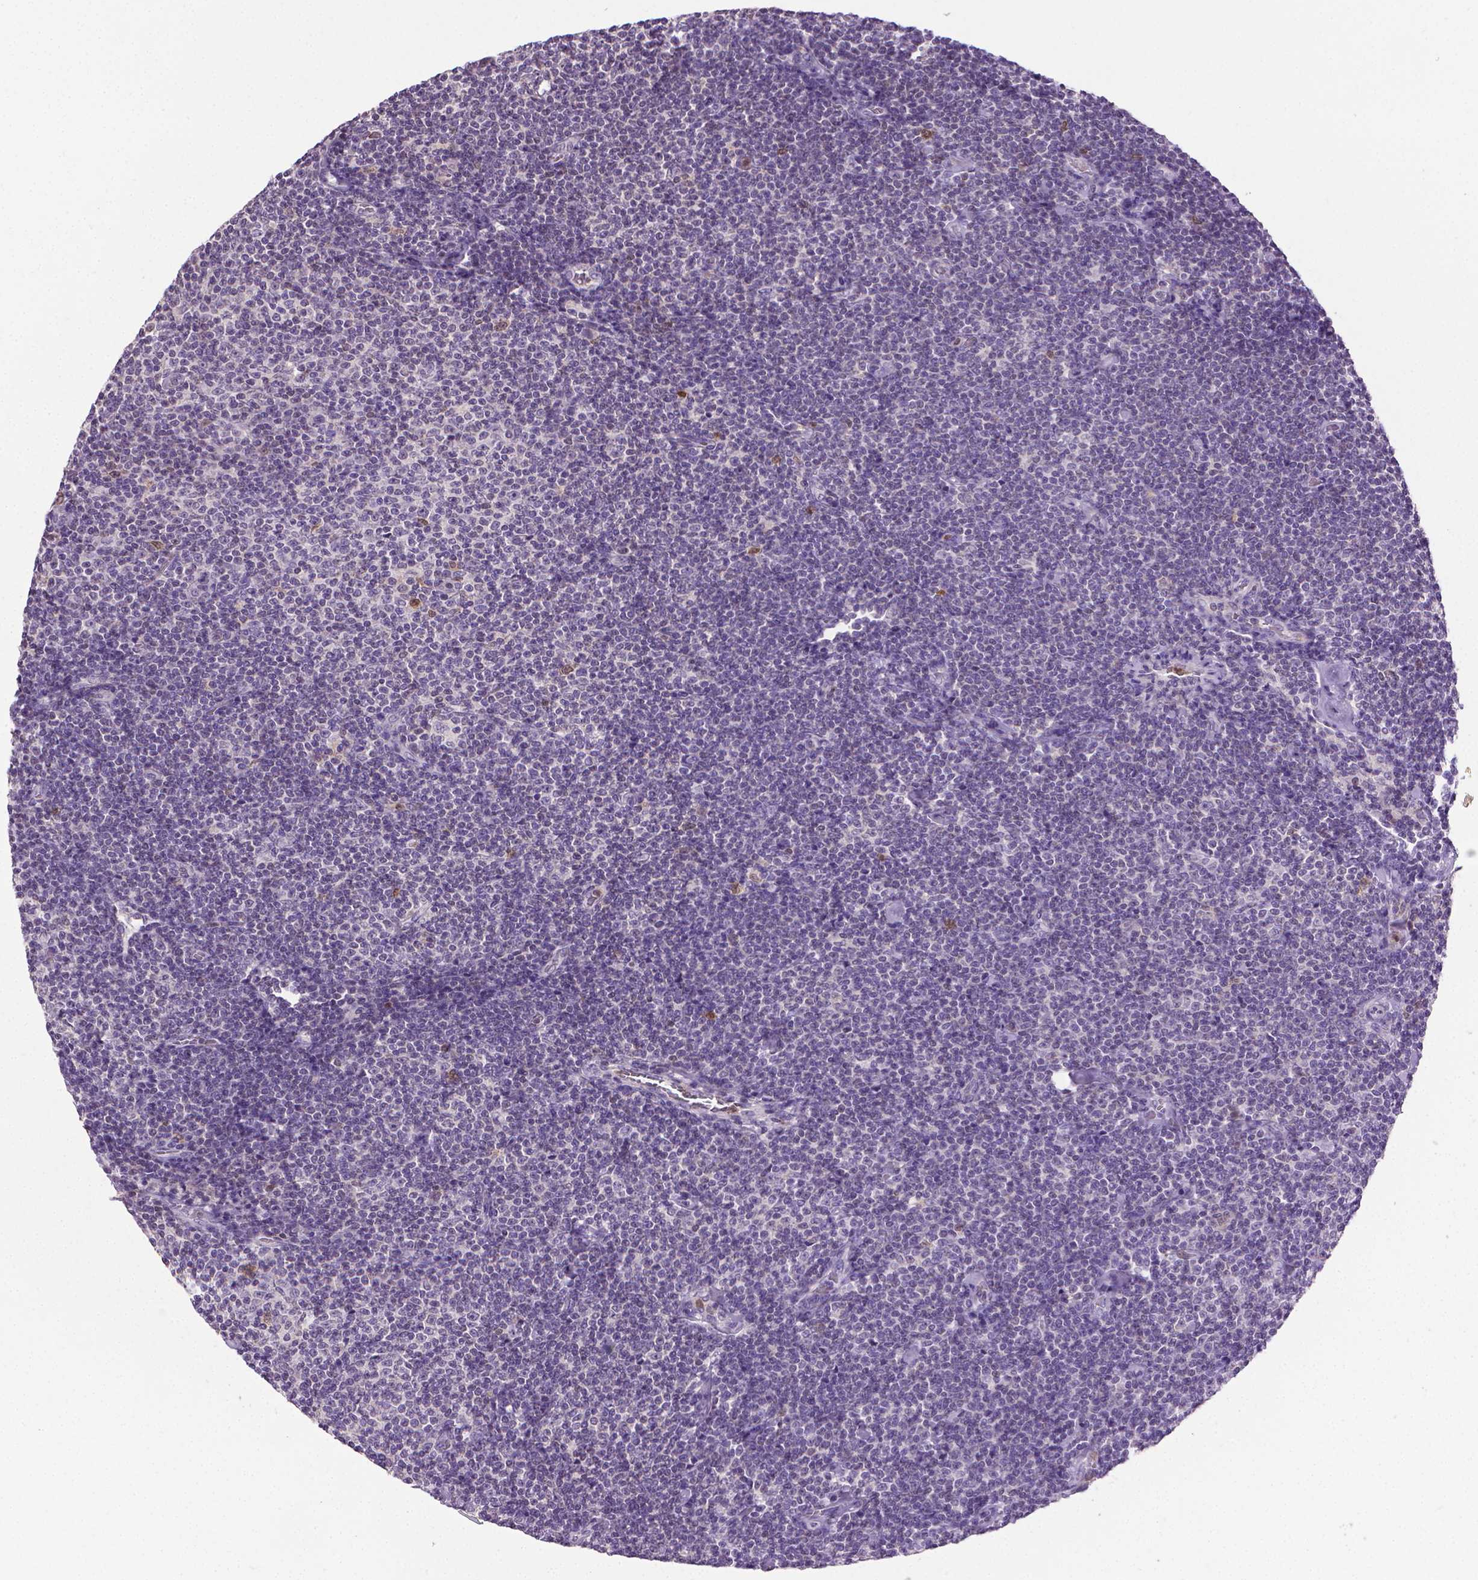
{"staining": {"intensity": "negative", "quantity": "none", "location": "none"}, "tissue": "lymphoma", "cell_type": "Tumor cells", "image_type": "cancer", "snomed": [{"axis": "morphology", "description": "Malignant lymphoma, non-Hodgkin's type, Low grade"}, {"axis": "topography", "description": "Lymph node"}], "caption": "Immunohistochemical staining of human malignant lymphoma, non-Hodgkin's type (low-grade) displays no significant positivity in tumor cells.", "gene": "CDKN2D", "patient": {"sex": "male", "age": 81}}